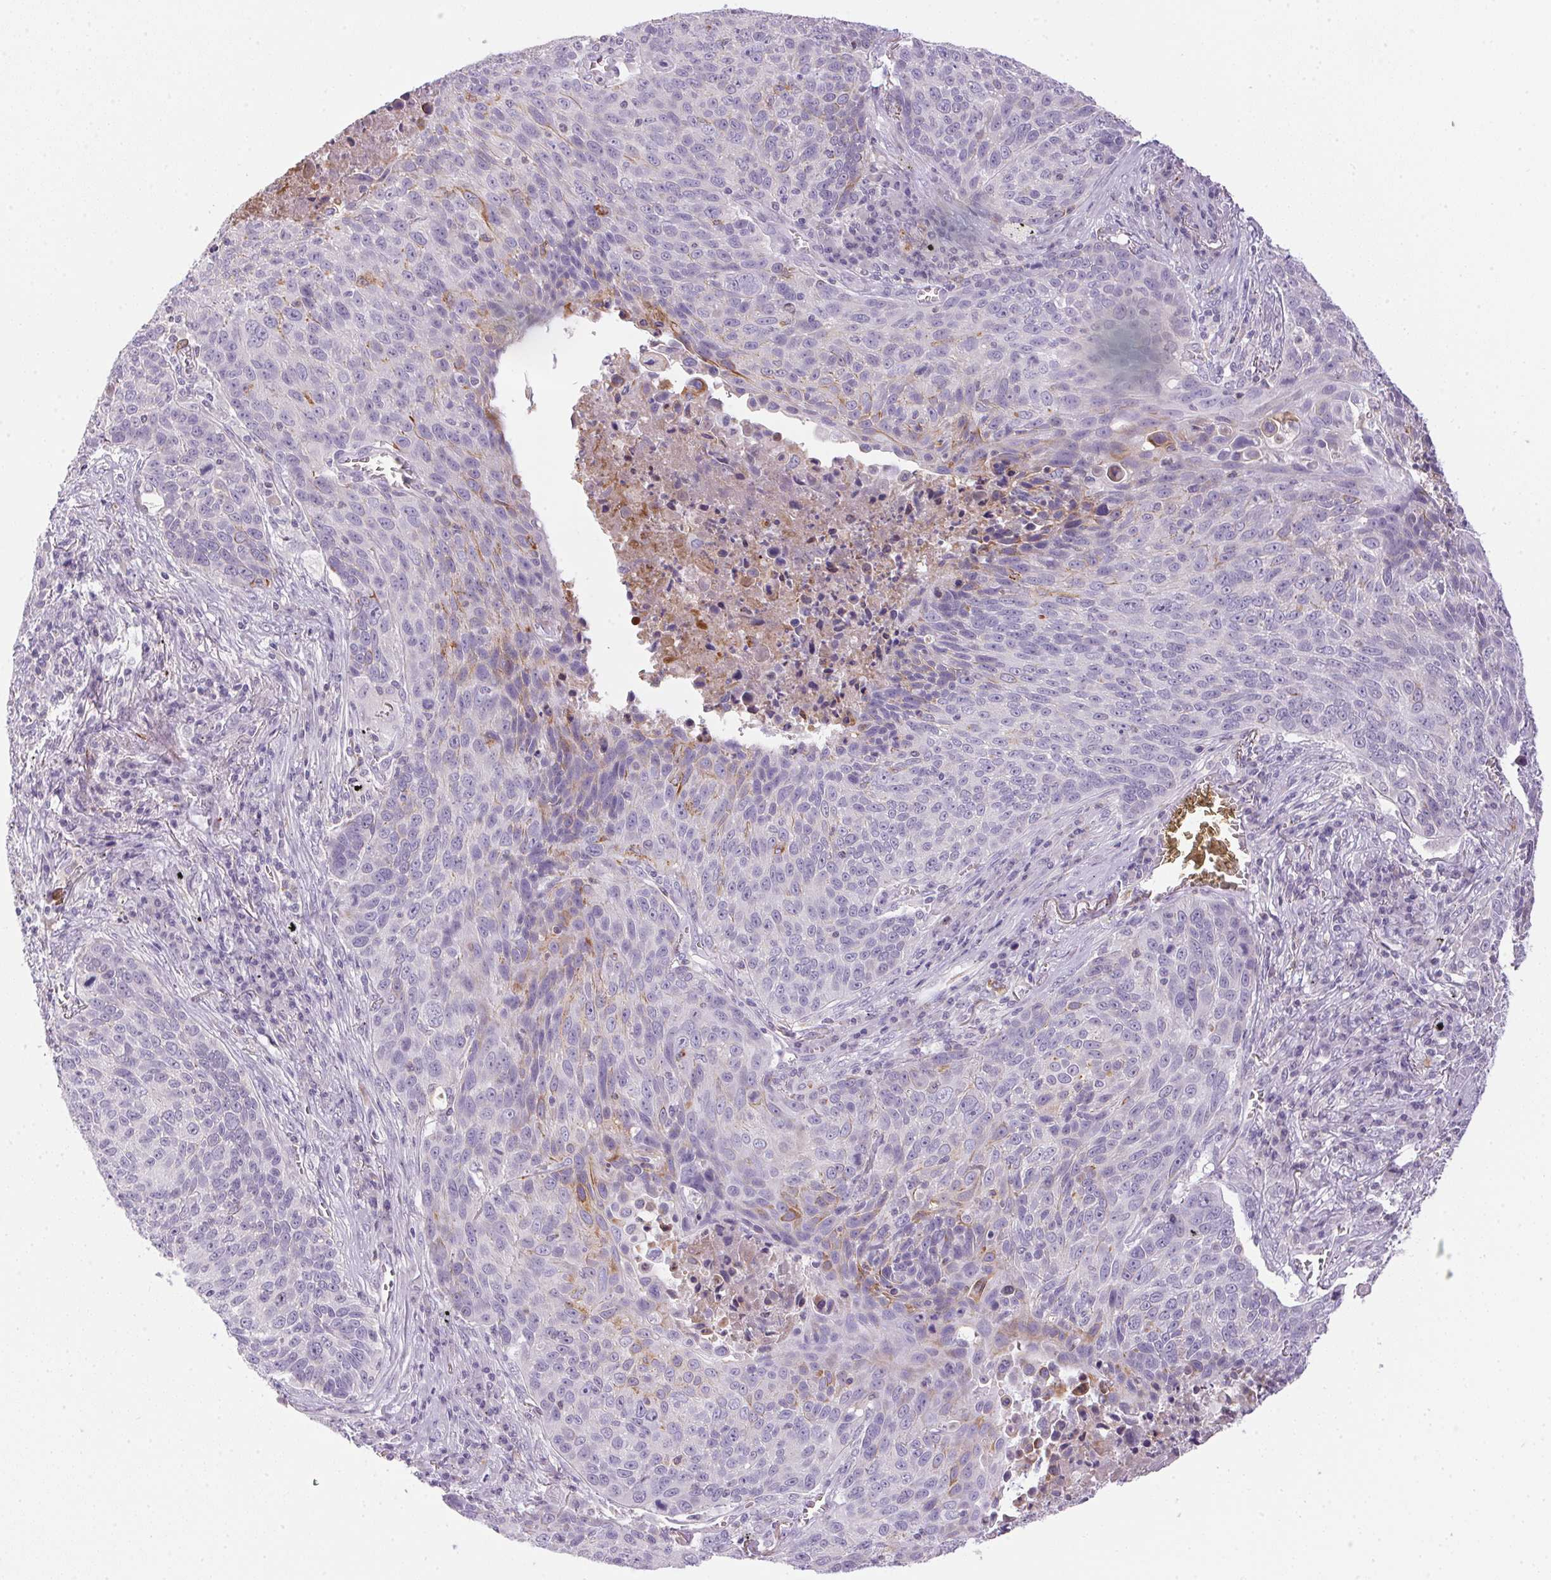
{"staining": {"intensity": "moderate", "quantity": "<25%", "location": "cytoplasmic/membranous"}, "tissue": "lung cancer", "cell_type": "Tumor cells", "image_type": "cancer", "snomed": [{"axis": "morphology", "description": "Squamous cell carcinoma, NOS"}, {"axis": "topography", "description": "Lung"}], "caption": "Brown immunohistochemical staining in lung cancer (squamous cell carcinoma) exhibits moderate cytoplasmic/membranous staining in about <25% of tumor cells.", "gene": "ECPAS", "patient": {"sex": "male", "age": 78}}